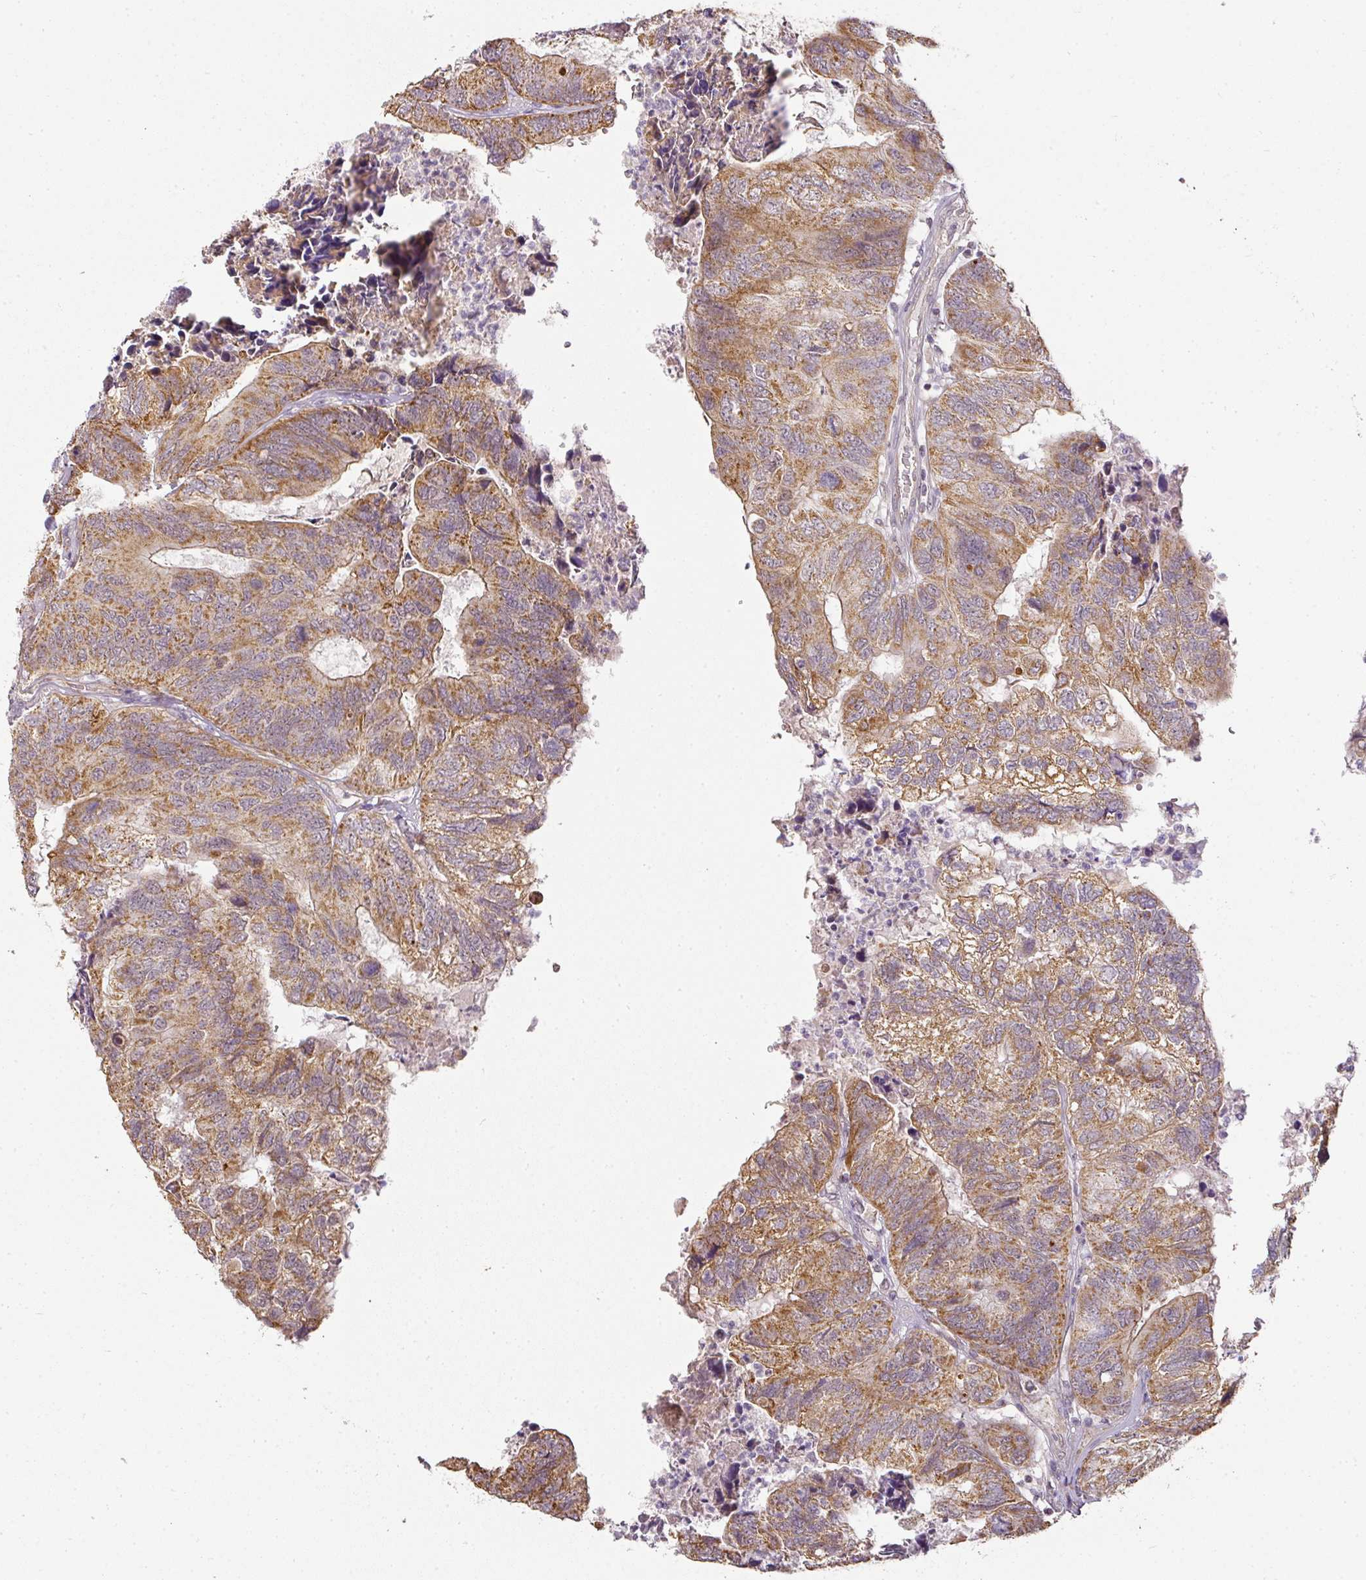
{"staining": {"intensity": "moderate", "quantity": ">75%", "location": "cytoplasmic/membranous"}, "tissue": "colorectal cancer", "cell_type": "Tumor cells", "image_type": "cancer", "snomed": [{"axis": "morphology", "description": "Adenocarcinoma, NOS"}, {"axis": "topography", "description": "Colon"}], "caption": "The image exhibits staining of adenocarcinoma (colorectal), revealing moderate cytoplasmic/membranous protein staining (brown color) within tumor cells.", "gene": "MYOM2", "patient": {"sex": "female", "age": 67}}